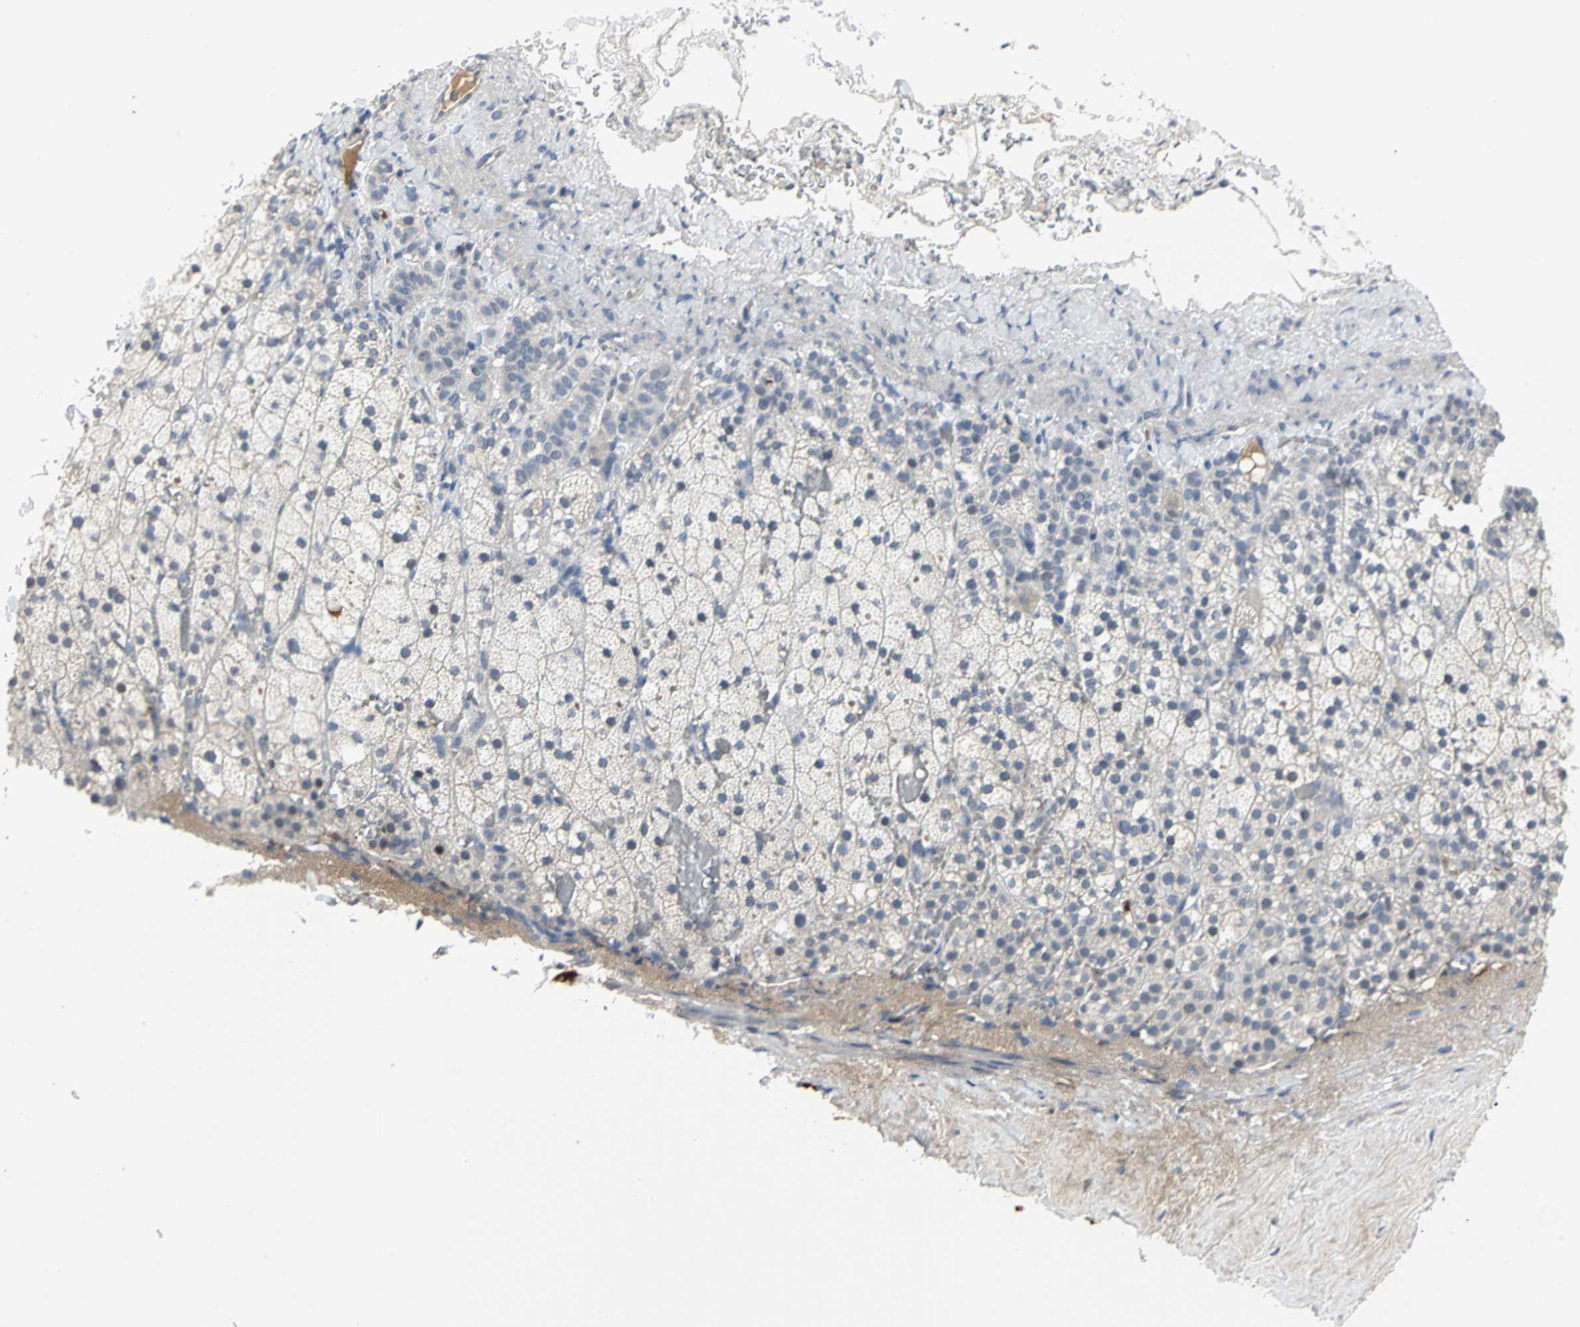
{"staining": {"intensity": "weak", "quantity": "25%-75%", "location": "cytoplasmic/membranous"}, "tissue": "adrenal gland", "cell_type": "Glandular cells", "image_type": "normal", "snomed": [{"axis": "morphology", "description": "Normal tissue, NOS"}, {"axis": "topography", "description": "Adrenal gland"}], "caption": "This photomicrograph shows unremarkable adrenal gland stained with immunohistochemistry (IHC) to label a protein in brown. The cytoplasmic/membranous of glandular cells show weak positivity for the protein. Nuclei are counter-stained blue.", "gene": "ZIC1", "patient": {"sex": "male", "age": 35}}